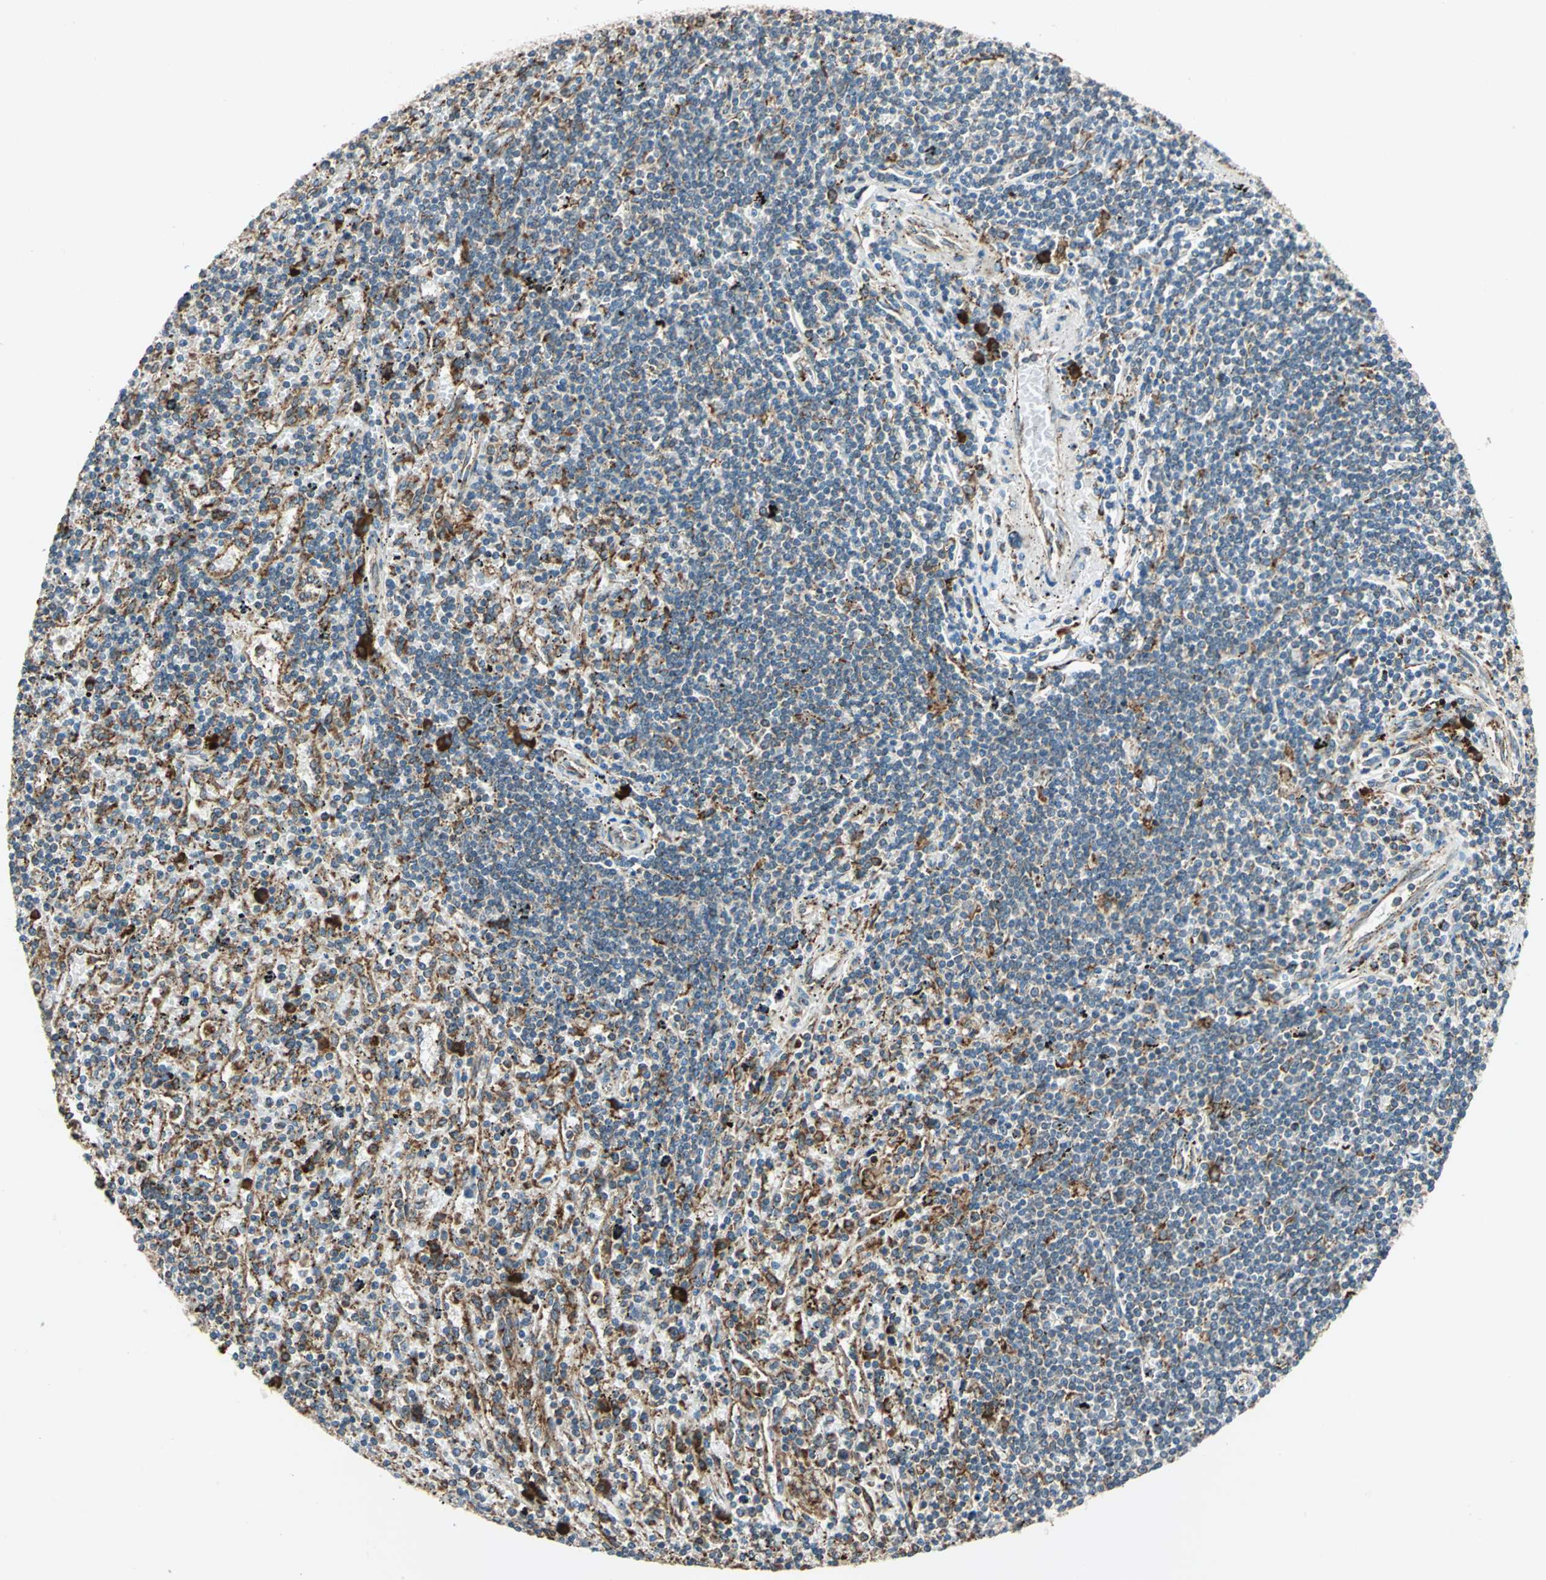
{"staining": {"intensity": "moderate", "quantity": "<25%", "location": "cytoplasmic/membranous"}, "tissue": "lymphoma", "cell_type": "Tumor cells", "image_type": "cancer", "snomed": [{"axis": "morphology", "description": "Malignant lymphoma, non-Hodgkin's type, Low grade"}, {"axis": "topography", "description": "Spleen"}], "caption": "This histopathology image shows immunohistochemistry staining of human lymphoma, with low moderate cytoplasmic/membranous staining in about <25% of tumor cells.", "gene": "PDIA4", "patient": {"sex": "male", "age": 76}}